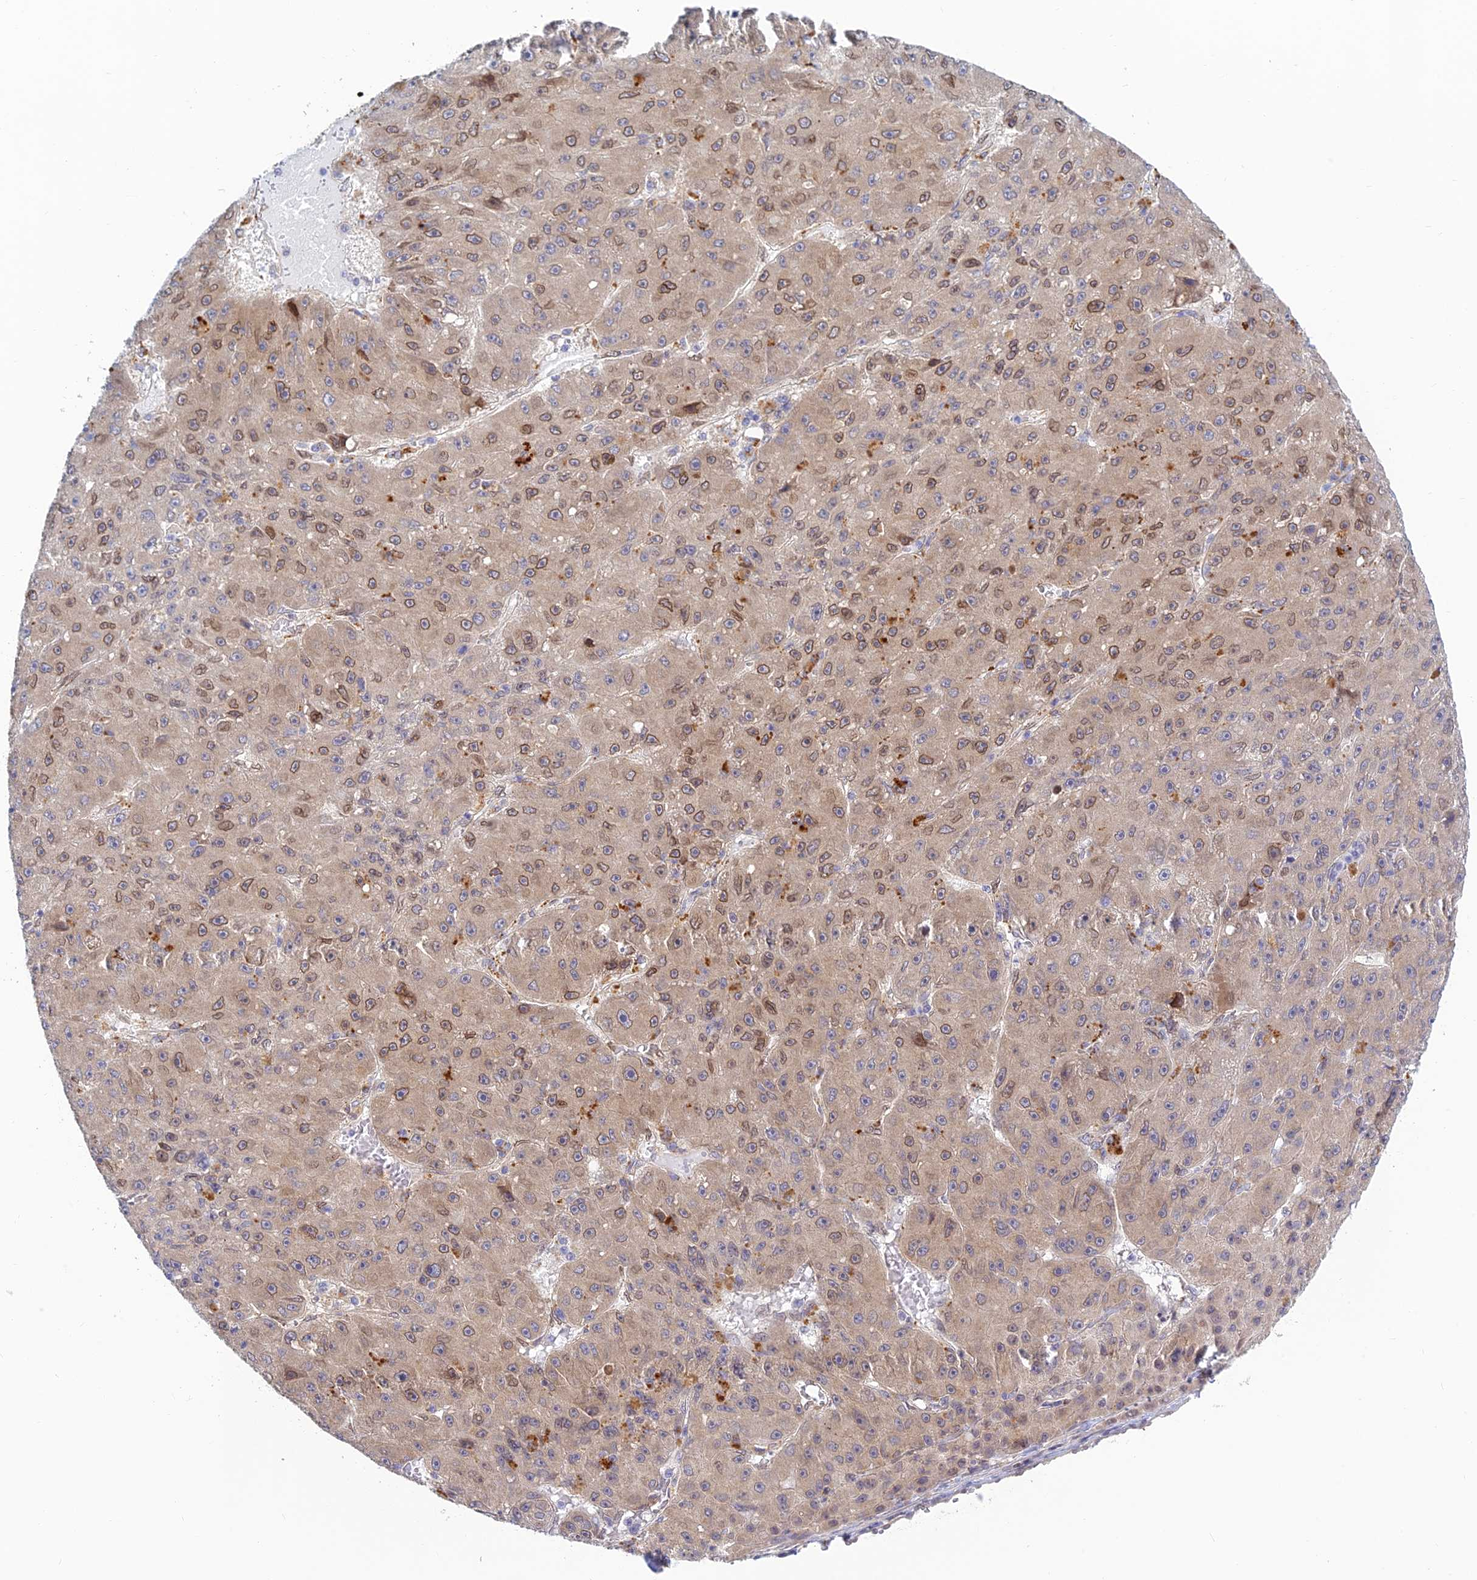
{"staining": {"intensity": "moderate", "quantity": "25%-75%", "location": "cytoplasmic/membranous,nuclear"}, "tissue": "liver cancer", "cell_type": "Tumor cells", "image_type": "cancer", "snomed": [{"axis": "morphology", "description": "Carcinoma, Hepatocellular, NOS"}, {"axis": "topography", "description": "Liver"}], "caption": "Tumor cells demonstrate medium levels of moderate cytoplasmic/membranous and nuclear positivity in about 25%-75% of cells in human hepatocellular carcinoma (liver).", "gene": "SKIC8", "patient": {"sex": "male", "age": 67}}